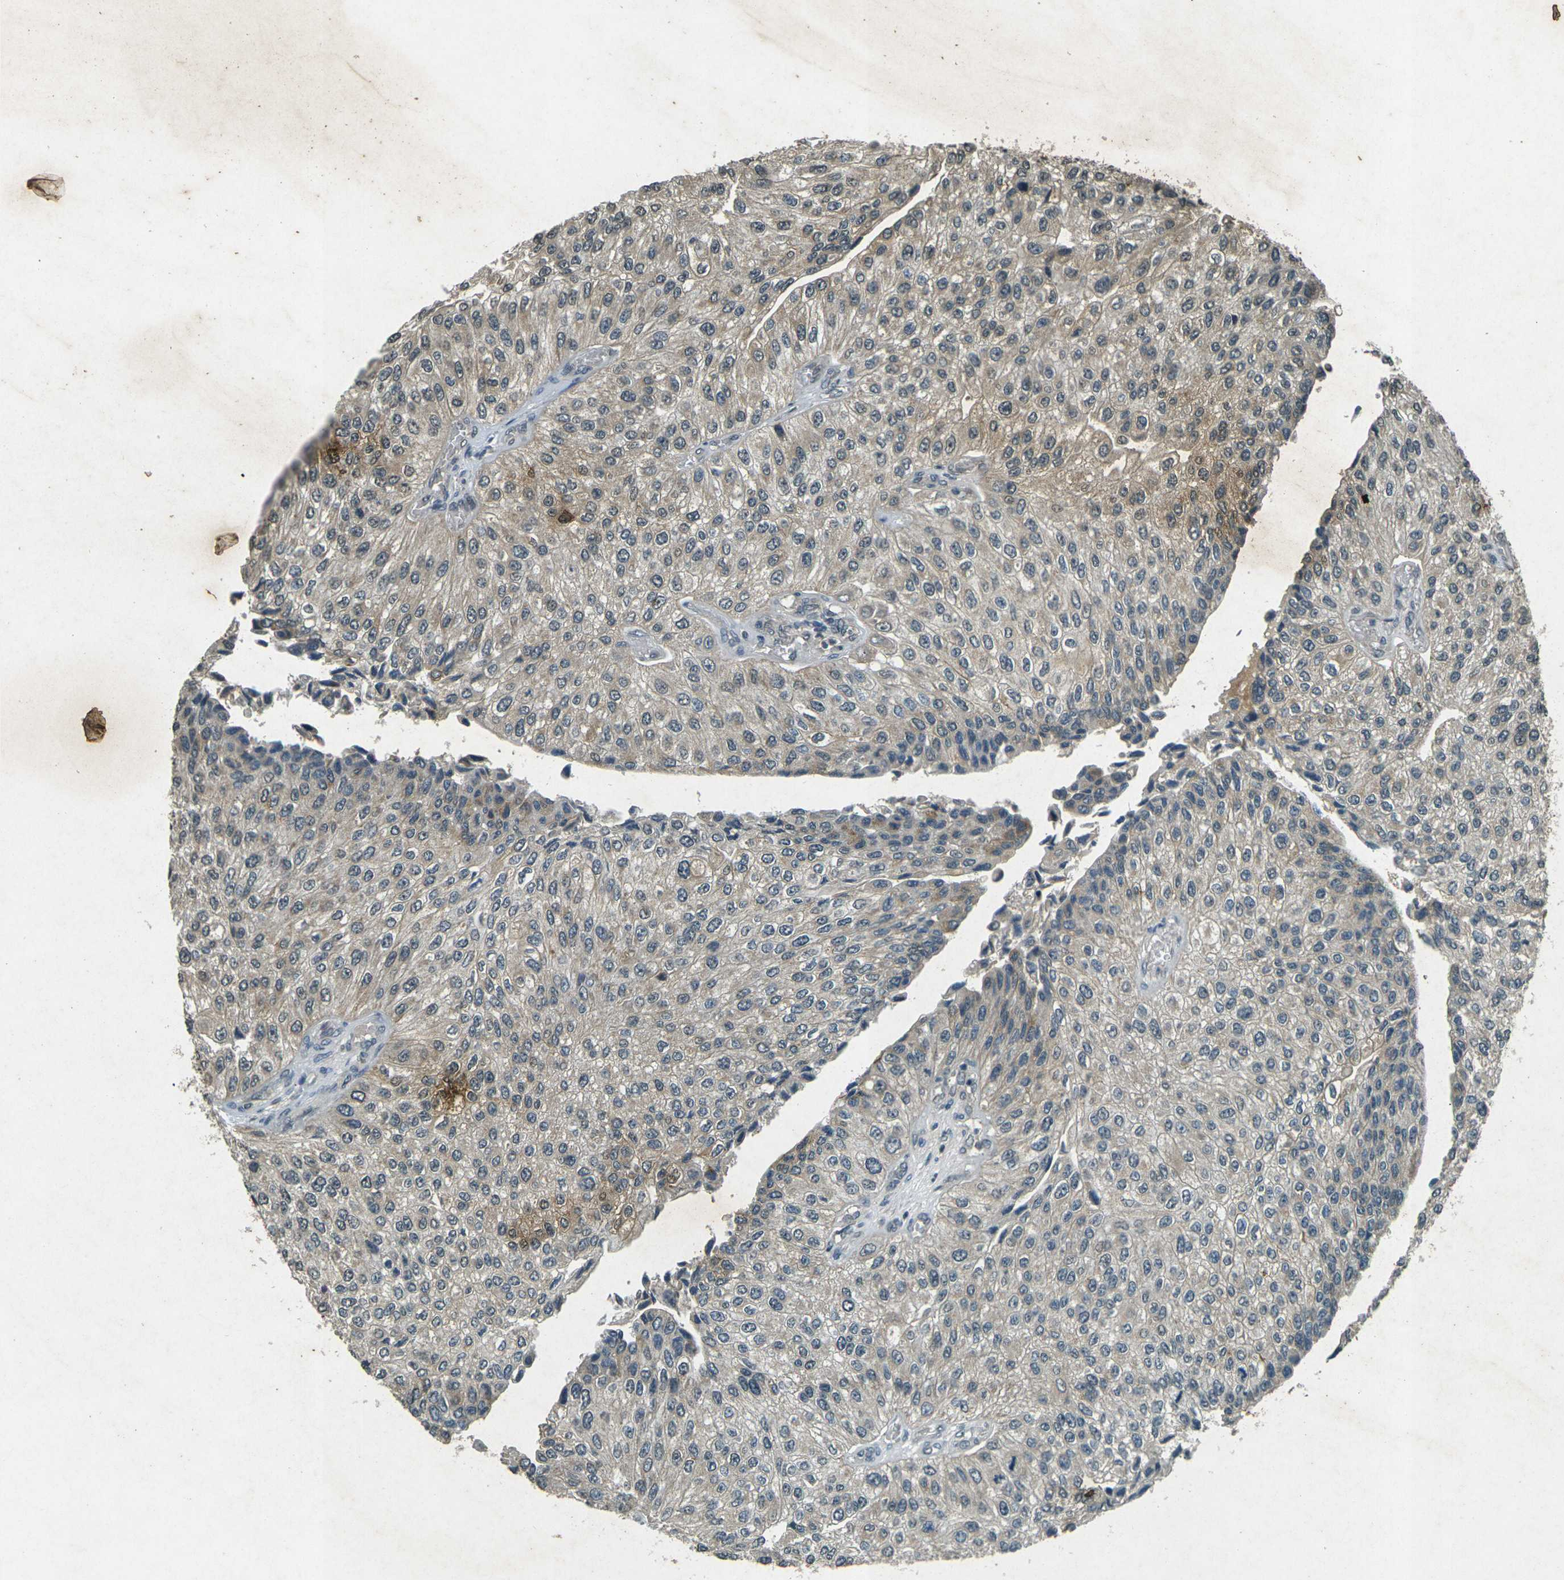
{"staining": {"intensity": "weak", "quantity": "25%-75%", "location": "cytoplasmic/membranous"}, "tissue": "urothelial cancer", "cell_type": "Tumor cells", "image_type": "cancer", "snomed": [{"axis": "morphology", "description": "Urothelial carcinoma, High grade"}, {"axis": "topography", "description": "Kidney"}, {"axis": "topography", "description": "Urinary bladder"}], "caption": "There is low levels of weak cytoplasmic/membranous expression in tumor cells of urothelial cancer, as demonstrated by immunohistochemical staining (brown color).", "gene": "PDE2A", "patient": {"sex": "male", "age": 77}}